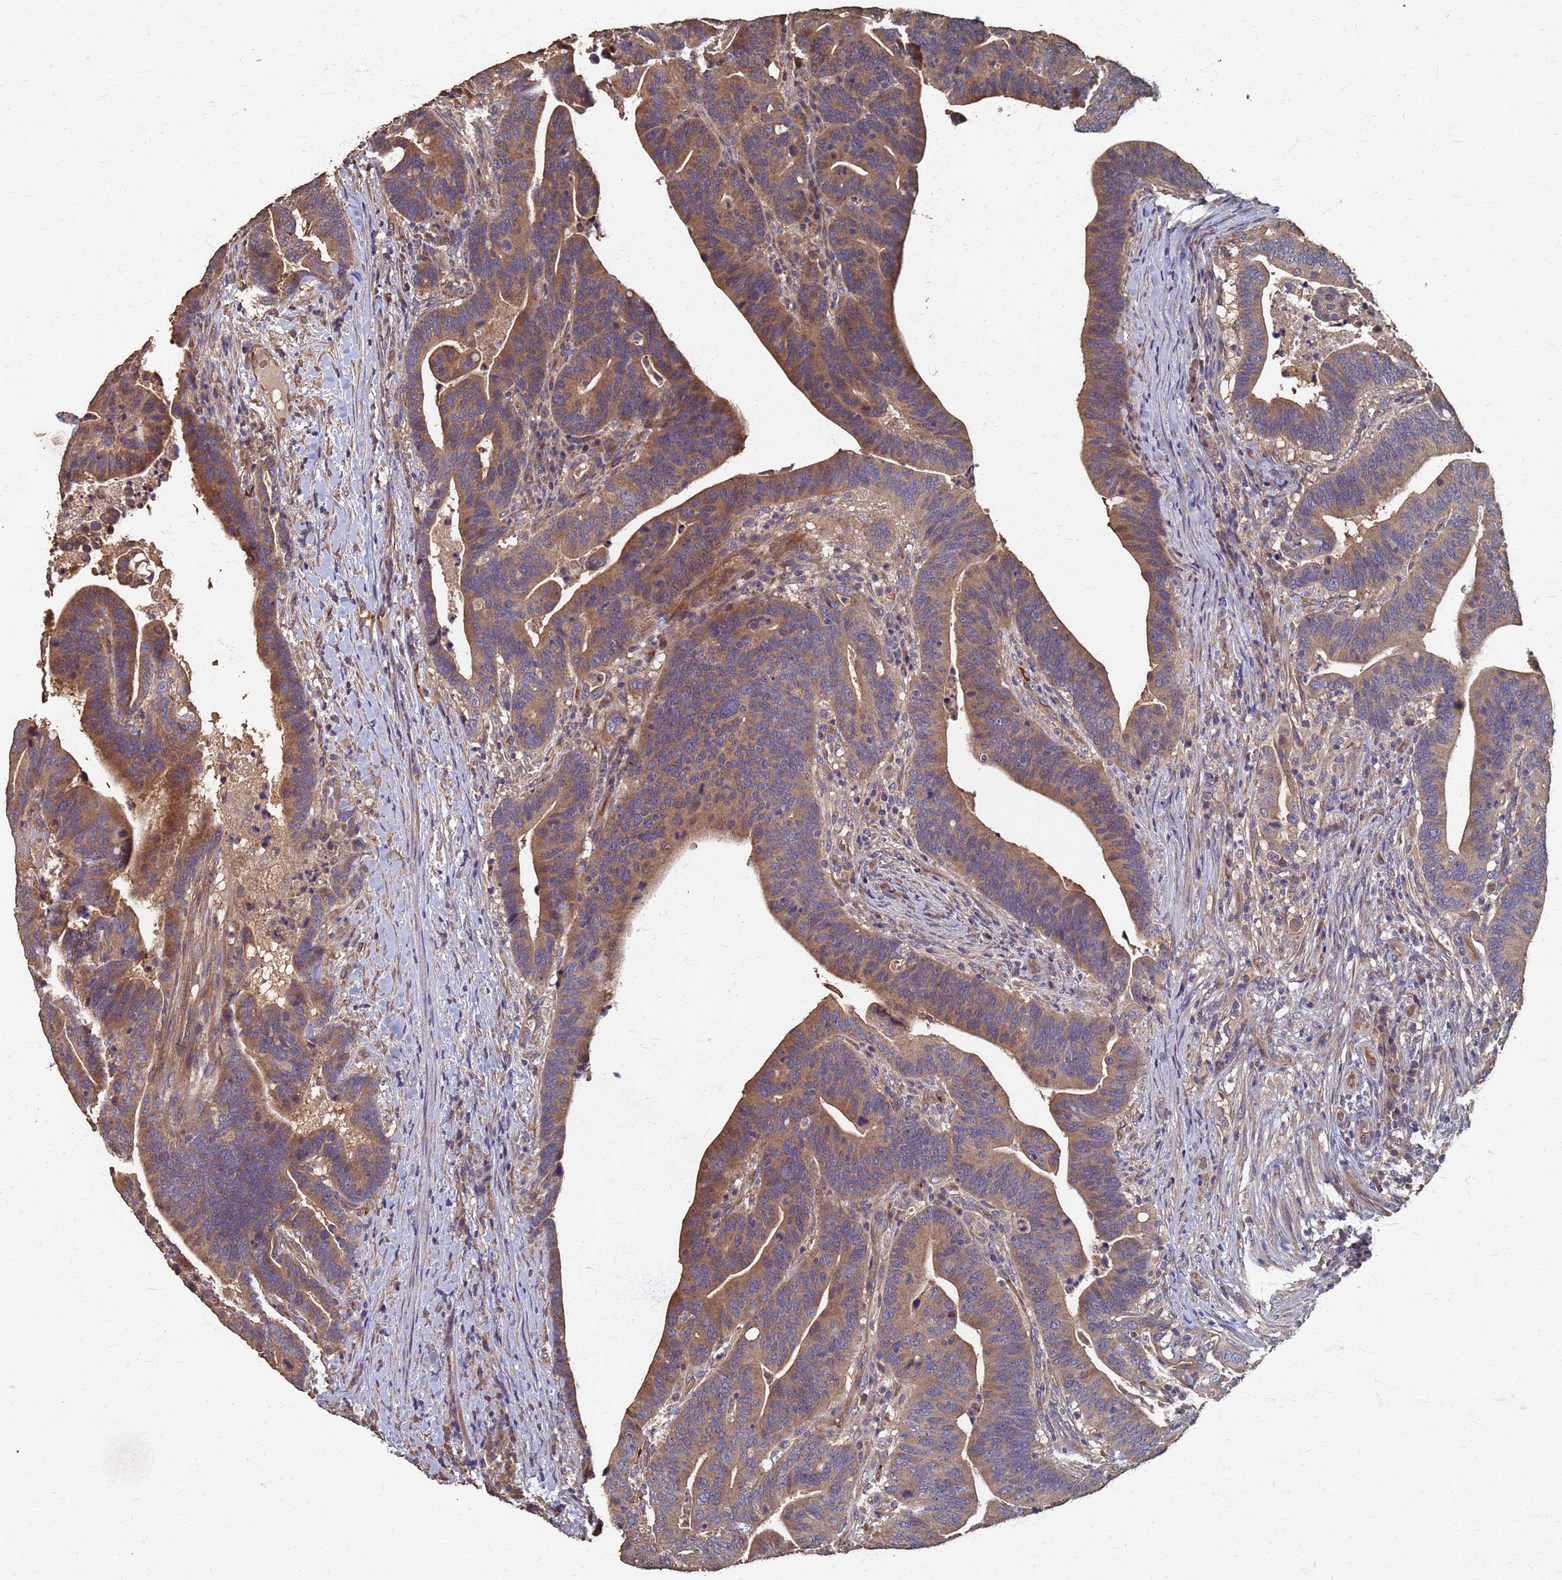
{"staining": {"intensity": "moderate", "quantity": ">75%", "location": "cytoplasmic/membranous"}, "tissue": "colorectal cancer", "cell_type": "Tumor cells", "image_type": "cancer", "snomed": [{"axis": "morphology", "description": "Adenocarcinoma, NOS"}, {"axis": "topography", "description": "Colon"}], "caption": "Brown immunohistochemical staining in human colorectal adenocarcinoma demonstrates moderate cytoplasmic/membranous staining in approximately >75% of tumor cells.", "gene": "DPH5", "patient": {"sex": "female", "age": 66}}